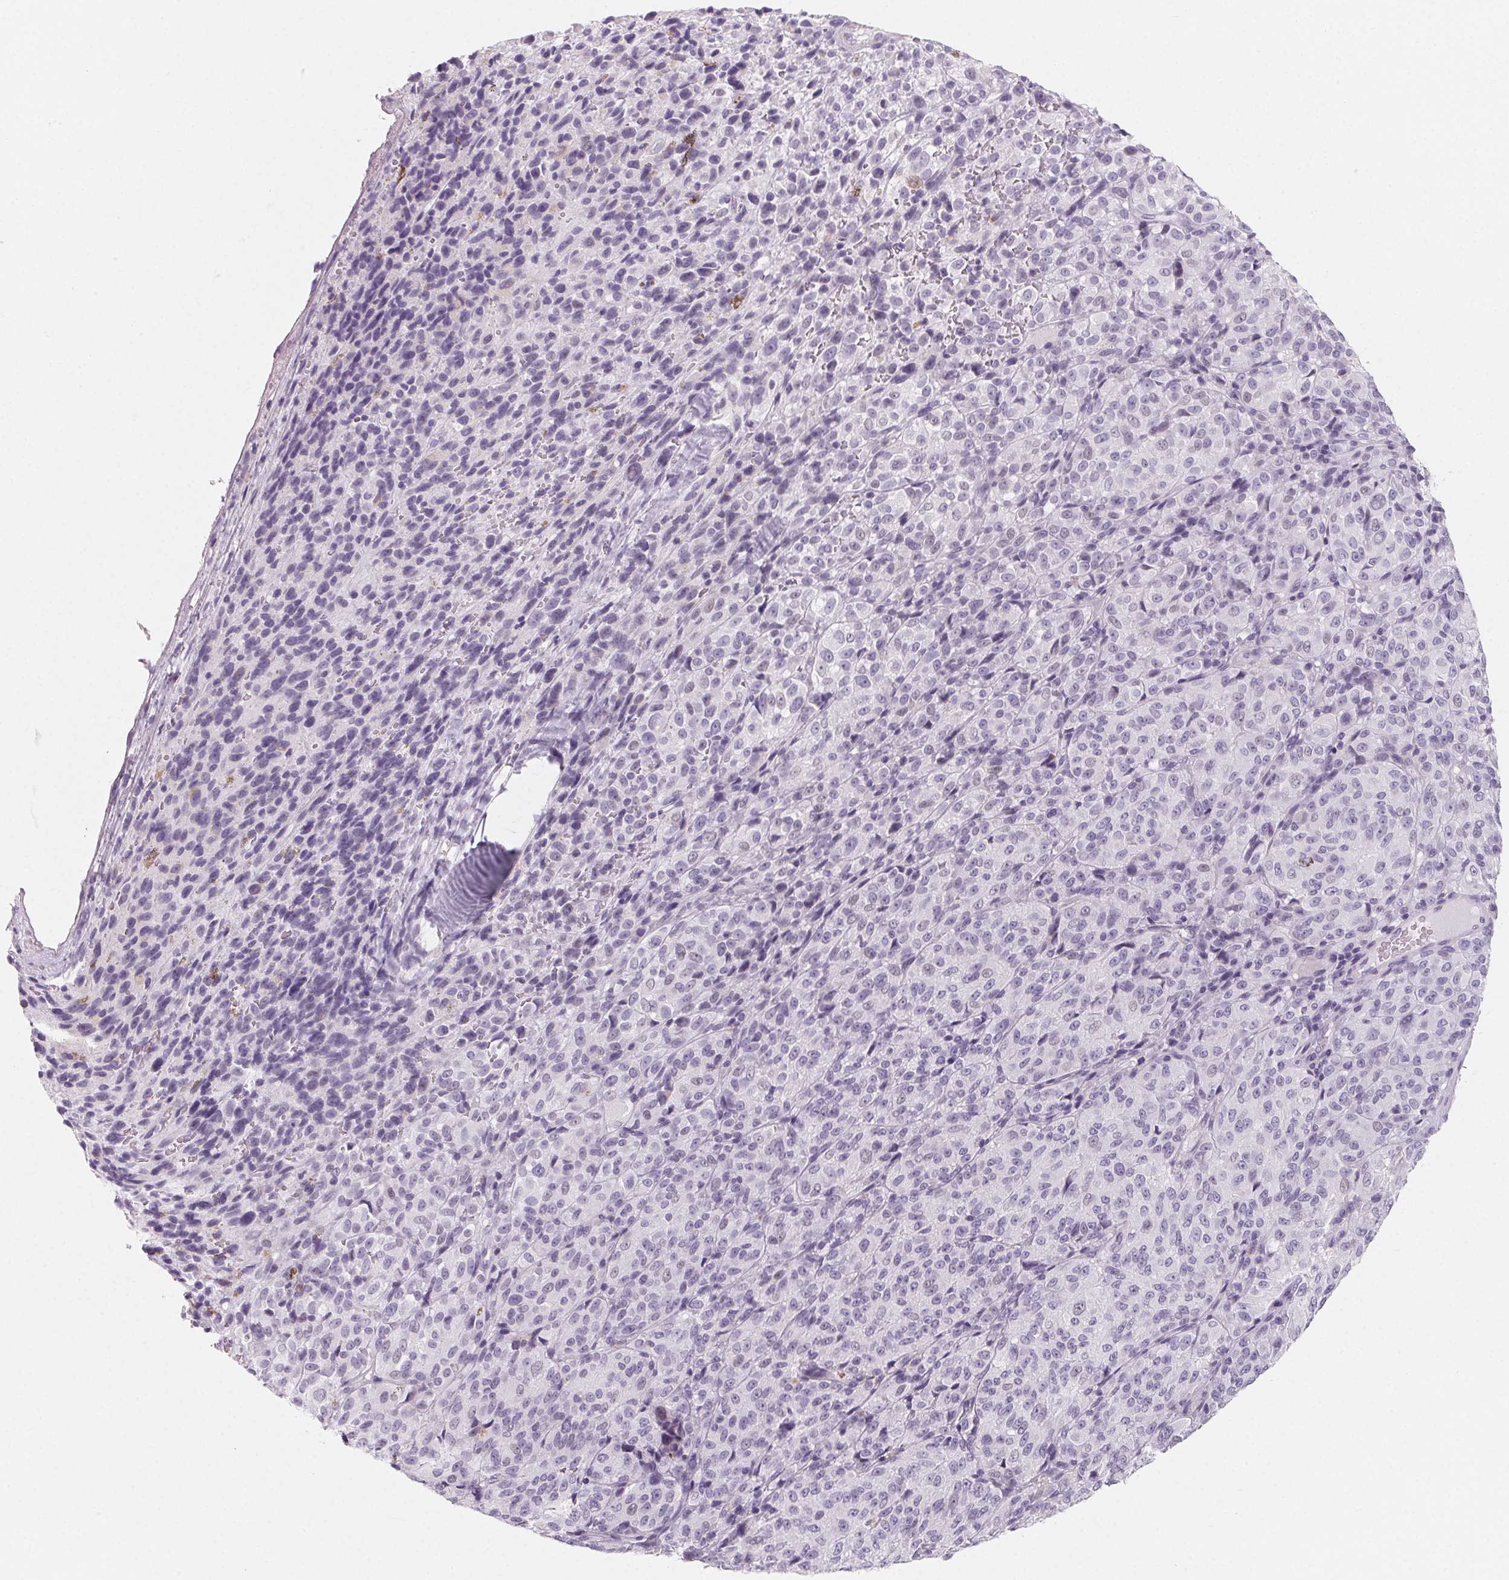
{"staining": {"intensity": "negative", "quantity": "none", "location": "none"}, "tissue": "melanoma", "cell_type": "Tumor cells", "image_type": "cancer", "snomed": [{"axis": "morphology", "description": "Malignant melanoma, Metastatic site"}, {"axis": "topography", "description": "Brain"}], "caption": "Protein analysis of malignant melanoma (metastatic site) shows no significant positivity in tumor cells. The staining is performed using DAB (3,3'-diaminobenzidine) brown chromogen with nuclei counter-stained in using hematoxylin.", "gene": "SH3GL2", "patient": {"sex": "female", "age": 56}}